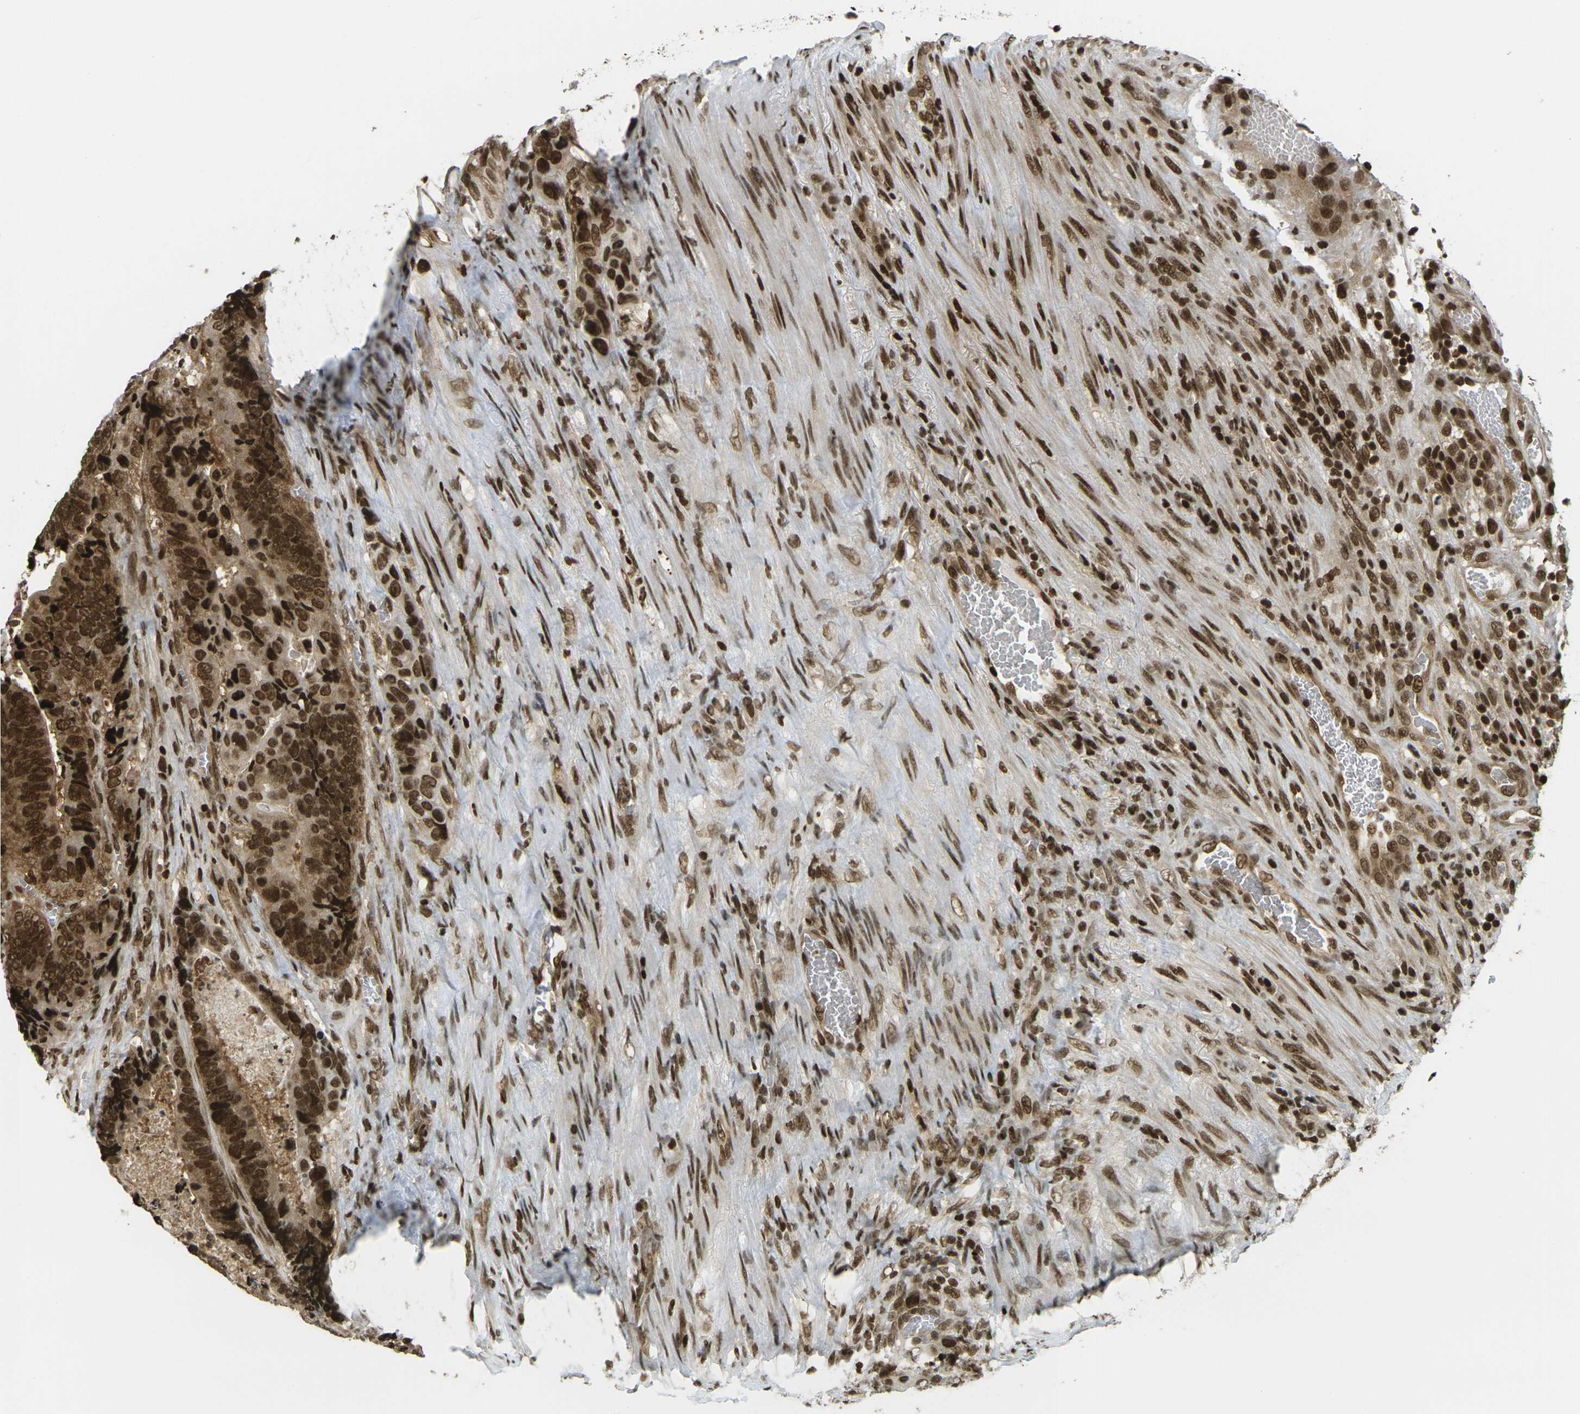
{"staining": {"intensity": "strong", "quantity": ">75%", "location": "cytoplasmic/membranous,nuclear"}, "tissue": "colorectal cancer", "cell_type": "Tumor cells", "image_type": "cancer", "snomed": [{"axis": "morphology", "description": "Adenocarcinoma, NOS"}, {"axis": "topography", "description": "Colon"}], "caption": "Immunohistochemistry (IHC) of human colorectal cancer (adenocarcinoma) reveals high levels of strong cytoplasmic/membranous and nuclear expression in about >75% of tumor cells.", "gene": "RUVBL2", "patient": {"sex": "male", "age": 72}}